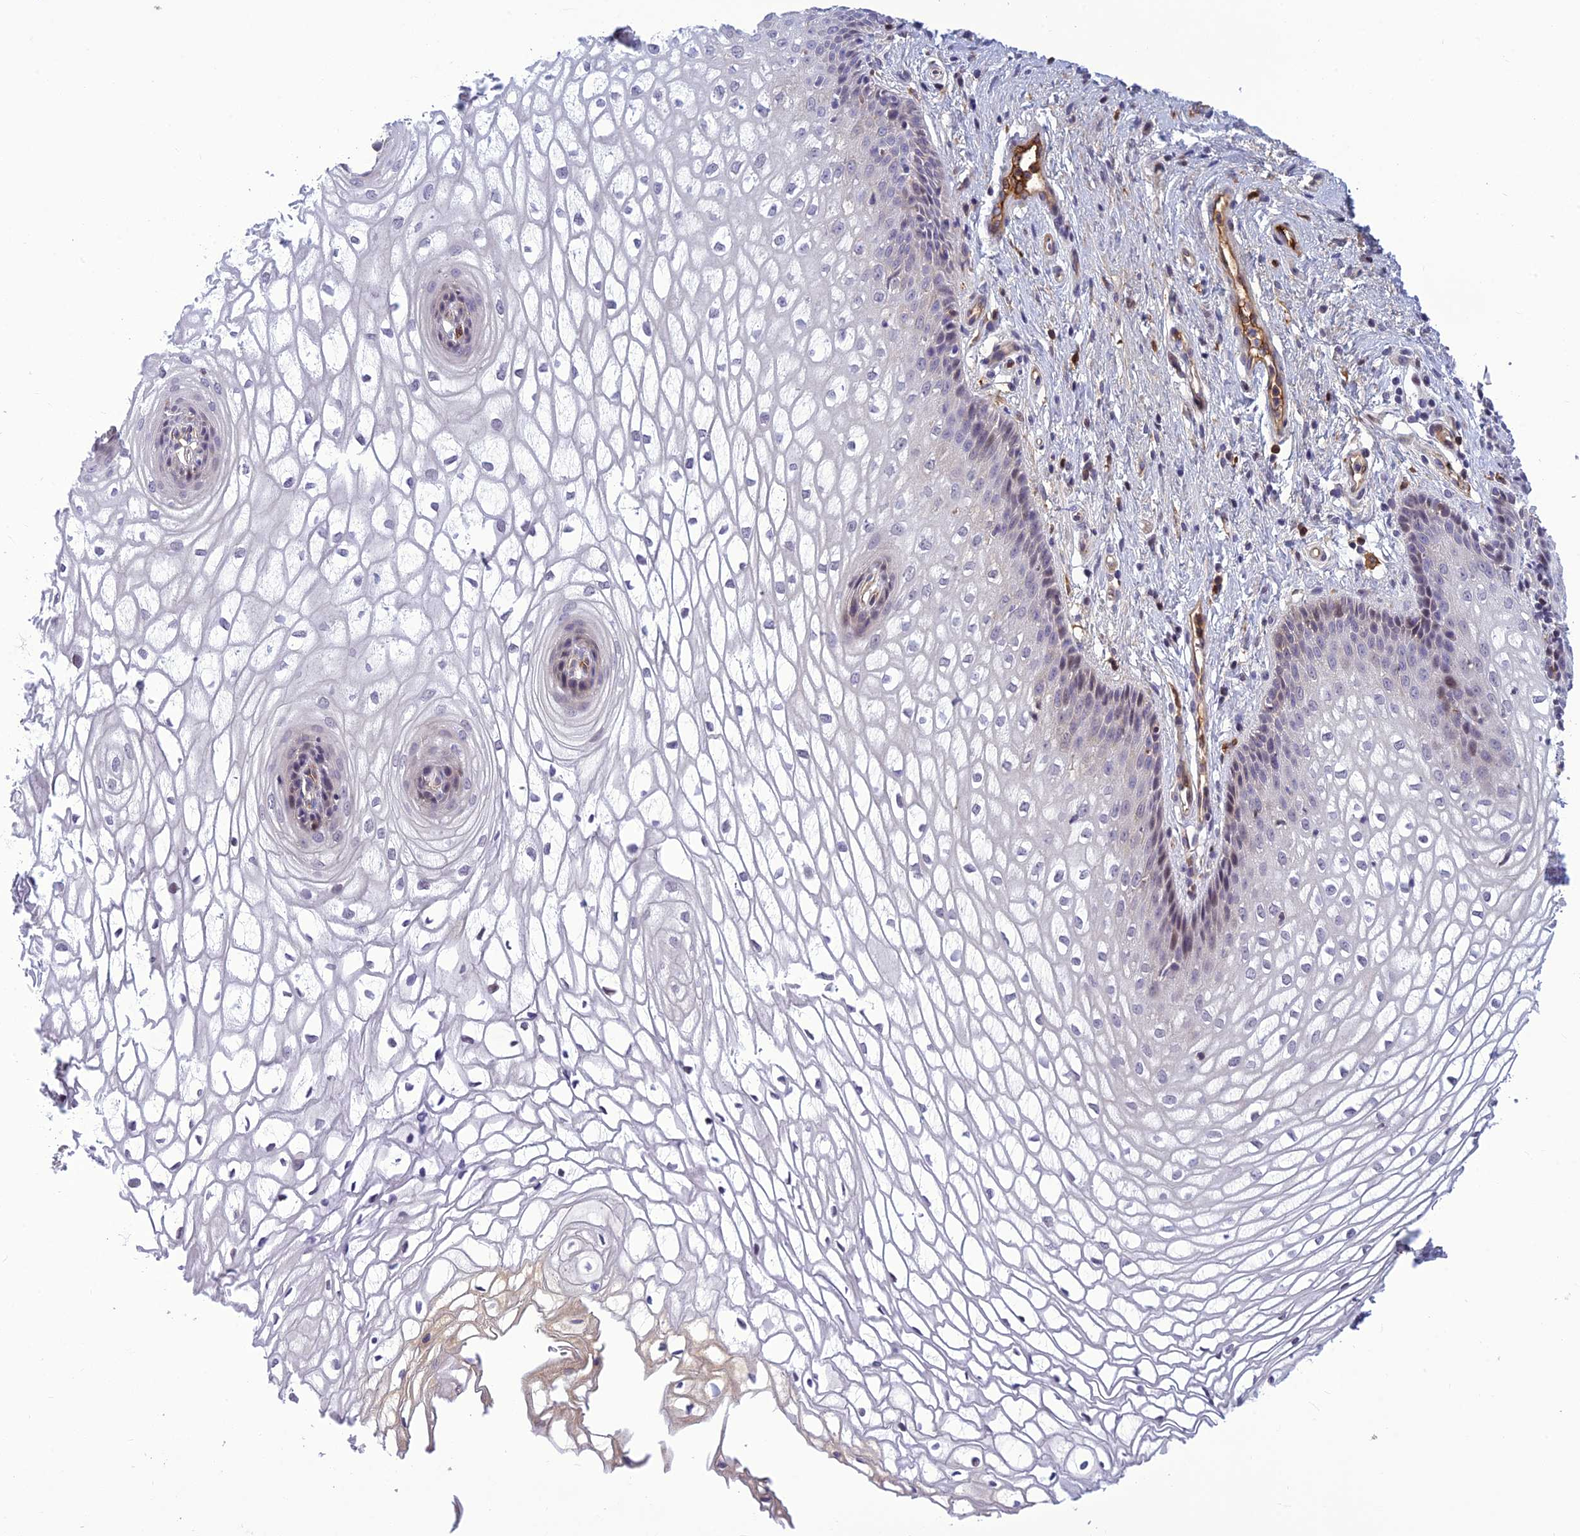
{"staining": {"intensity": "weak", "quantity": "<25%", "location": "cytoplasmic/membranous"}, "tissue": "vagina", "cell_type": "Squamous epithelial cells", "image_type": "normal", "snomed": [{"axis": "morphology", "description": "Normal tissue, NOS"}, {"axis": "topography", "description": "Vagina"}], "caption": "Immunohistochemical staining of unremarkable vagina shows no significant positivity in squamous epithelial cells. (Brightfield microscopy of DAB (3,3'-diaminobenzidine) IHC at high magnification).", "gene": "CLEC11A", "patient": {"sex": "female", "age": 34}}